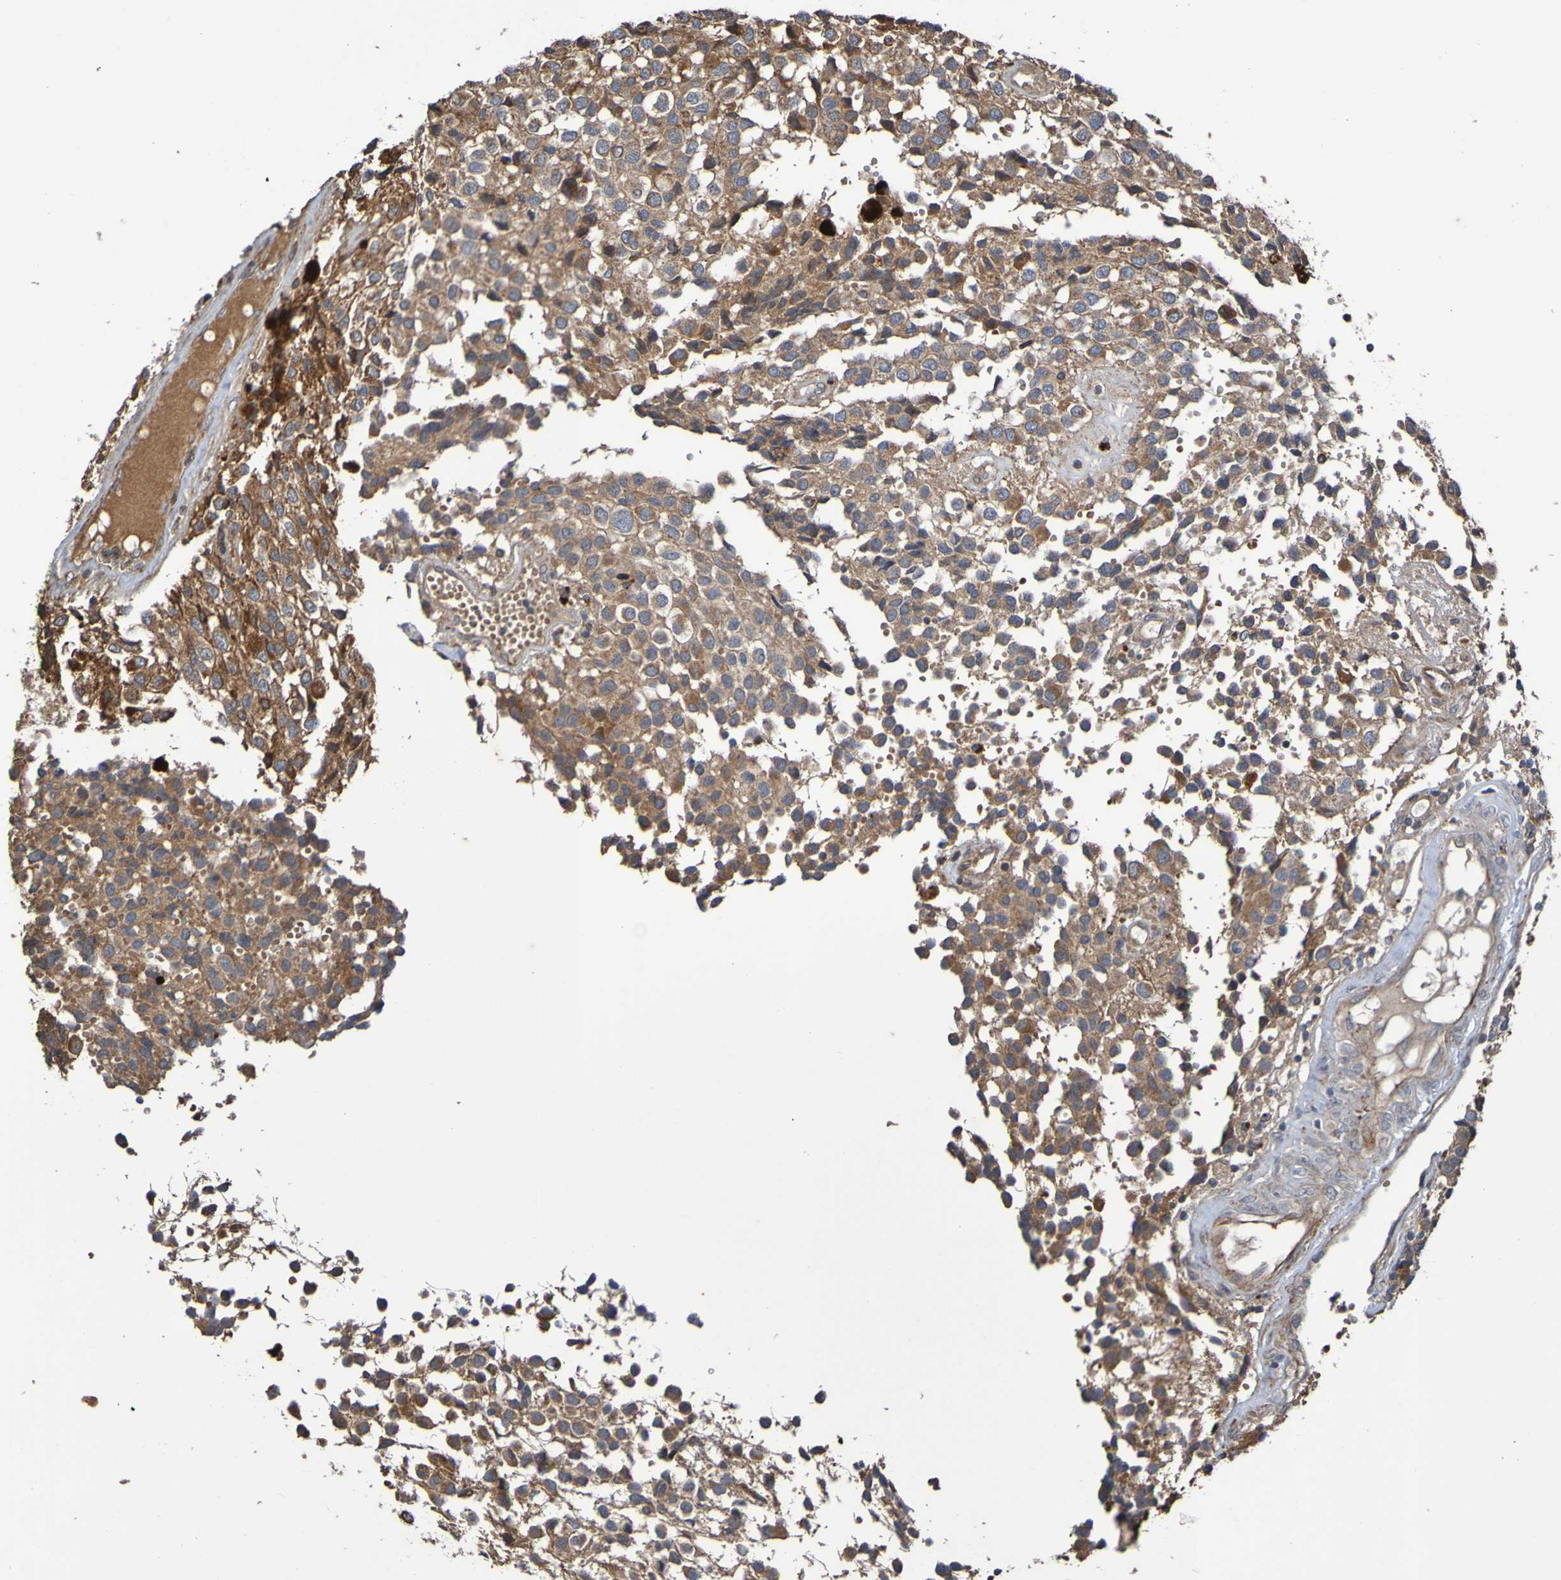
{"staining": {"intensity": "moderate", "quantity": ">75%", "location": "cytoplasmic/membranous"}, "tissue": "glioma", "cell_type": "Tumor cells", "image_type": "cancer", "snomed": [{"axis": "morphology", "description": "Glioma, malignant, High grade"}, {"axis": "topography", "description": "Brain"}], "caption": "Immunohistochemistry photomicrograph of neoplastic tissue: human high-grade glioma (malignant) stained using immunohistochemistry reveals medium levels of moderate protein expression localized specifically in the cytoplasmic/membranous of tumor cells, appearing as a cytoplasmic/membranous brown color.", "gene": "UCN", "patient": {"sex": "male", "age": 32}}